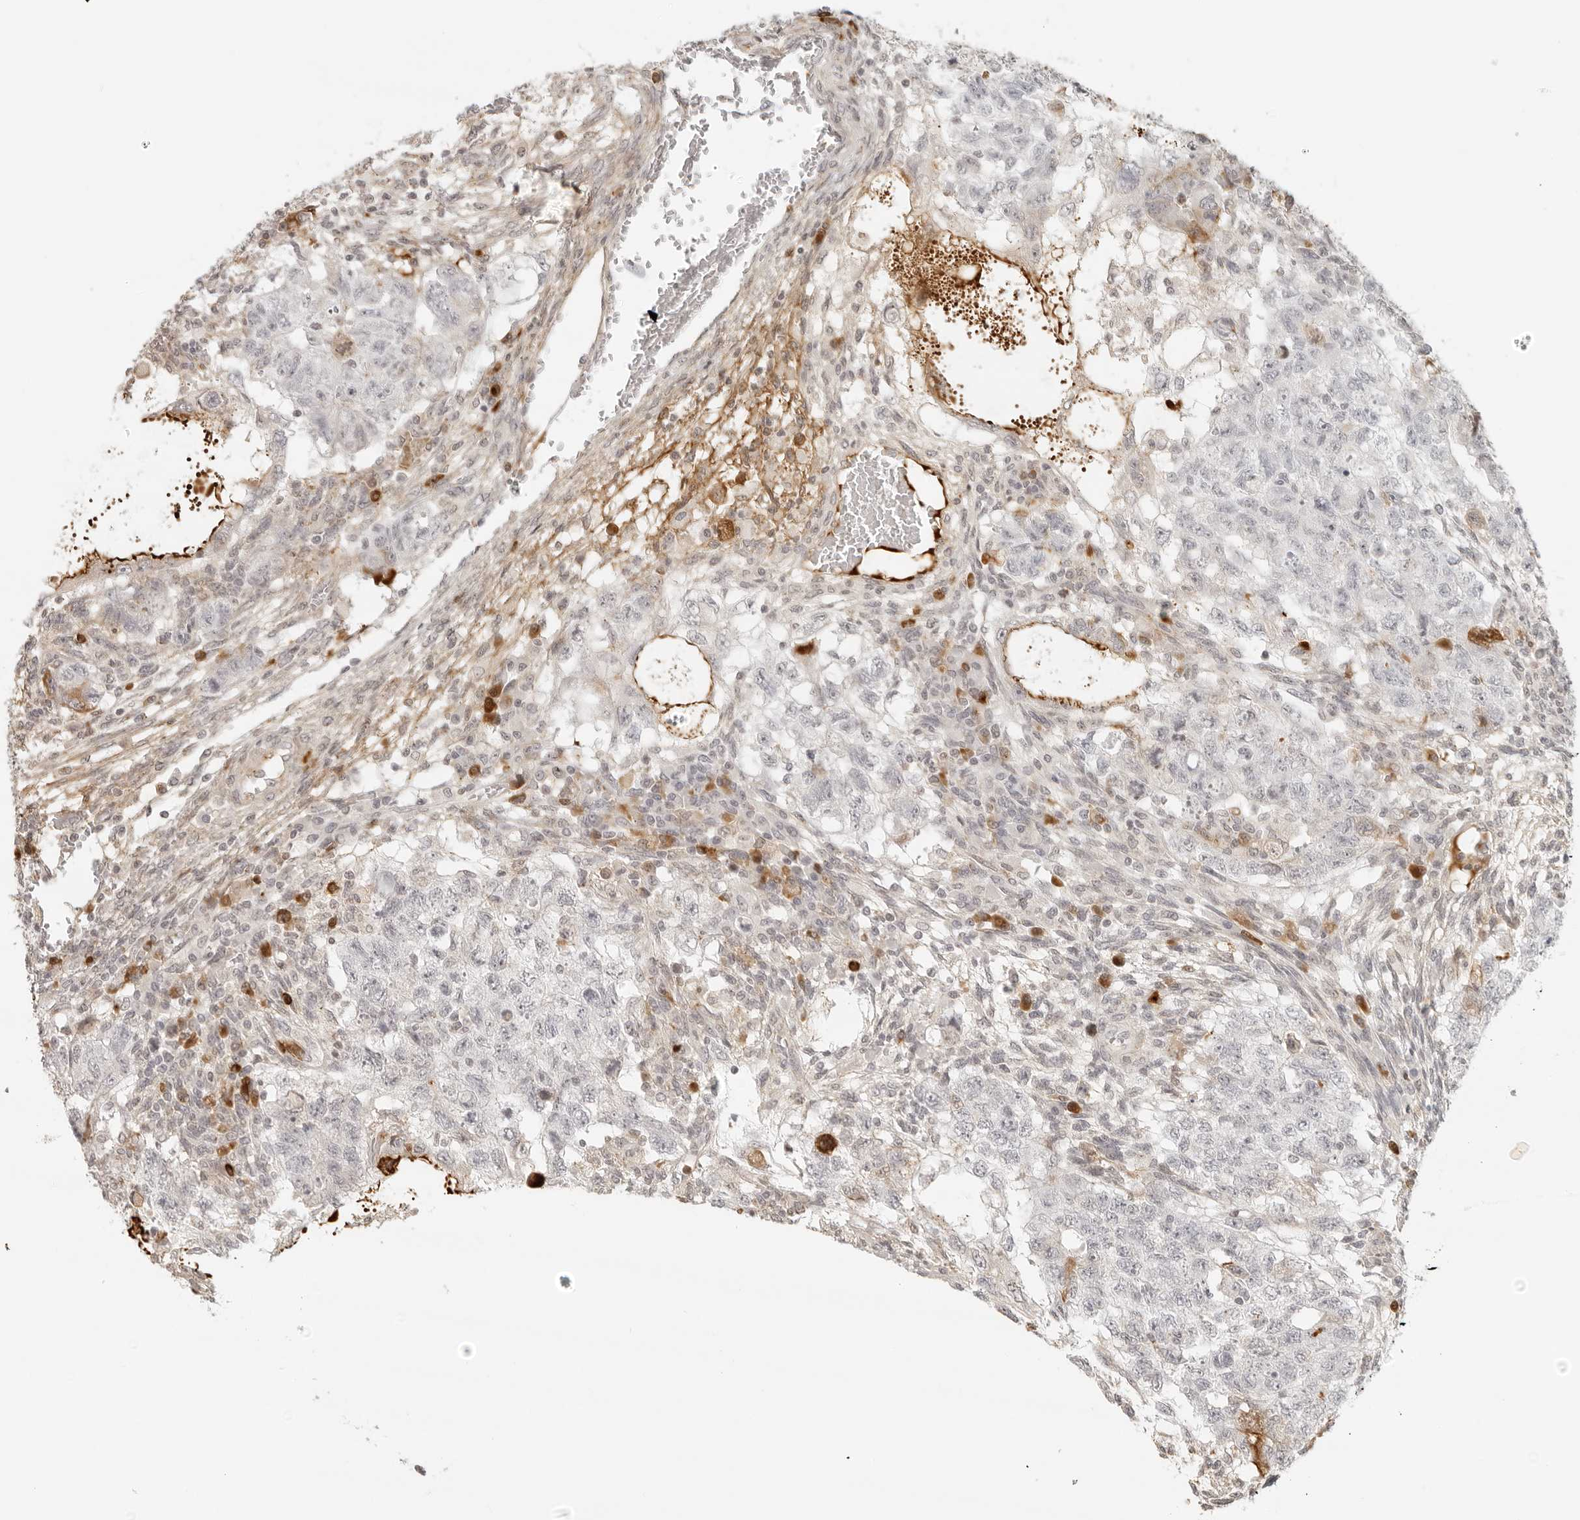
{"staining": {"intensity": "negative", "quantity": "none", "location": "none"}, "tissue": "testis cancer", "cell_type": "Tumor cells", "image_type": "cancer", "snomed": [{"axis": "morphology", "description": "Normal tissue, NOS"}, {"axis": "morphology", "description": "Carcinoma, Embryonal, NOS"}, {"axis": "topography", "description": "Testis"}], "caption": "Immunohistochemical staining of human testis cancer displays no significant positivity in tumor cells.", "gene": "ZNF678", "patient": {"sex": "male", "age": 36}}